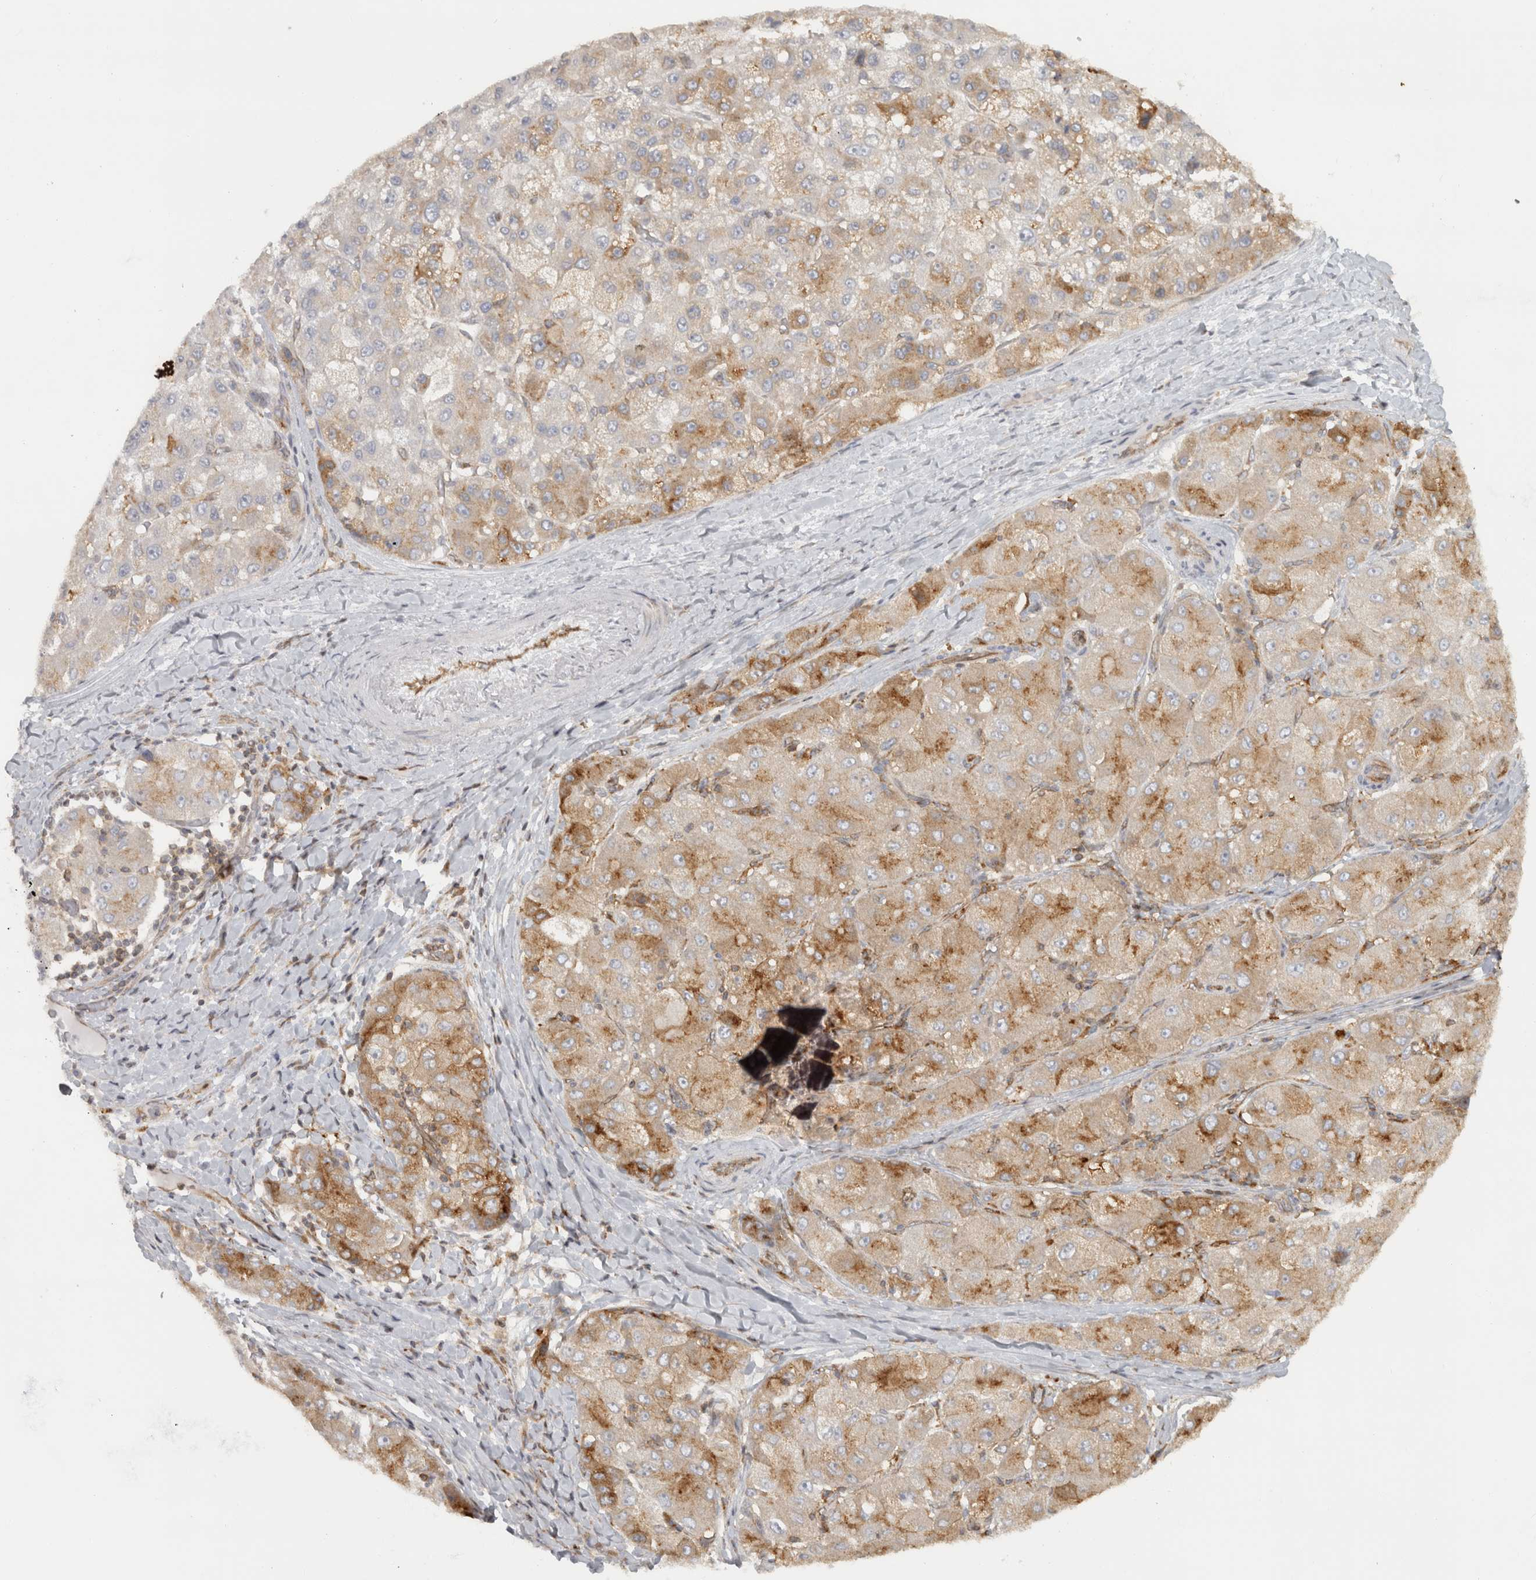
{"staining": {"intensity": "moderate", "quantity": "25%-75%", "location": "cytoplasmic/membranous"}, "tissue": "liver cancer", "cell_type": "Tumor cells", "image_type": "cancer", "snomed": [{"axis": "morphology", "description": "Carcinoma, Hepatocellular, NOS"}, {"axis": "topography", "description": "Liver"}], "caption": "Hepatocellular carcinoma (liver) stained with a brown dye exhibits moderate cytoplasmic/membranous positive positivity in about 25%-75% of tumor cells.", "gene": "HLA-E", "patient": {"sex": "male", "age": 80}}